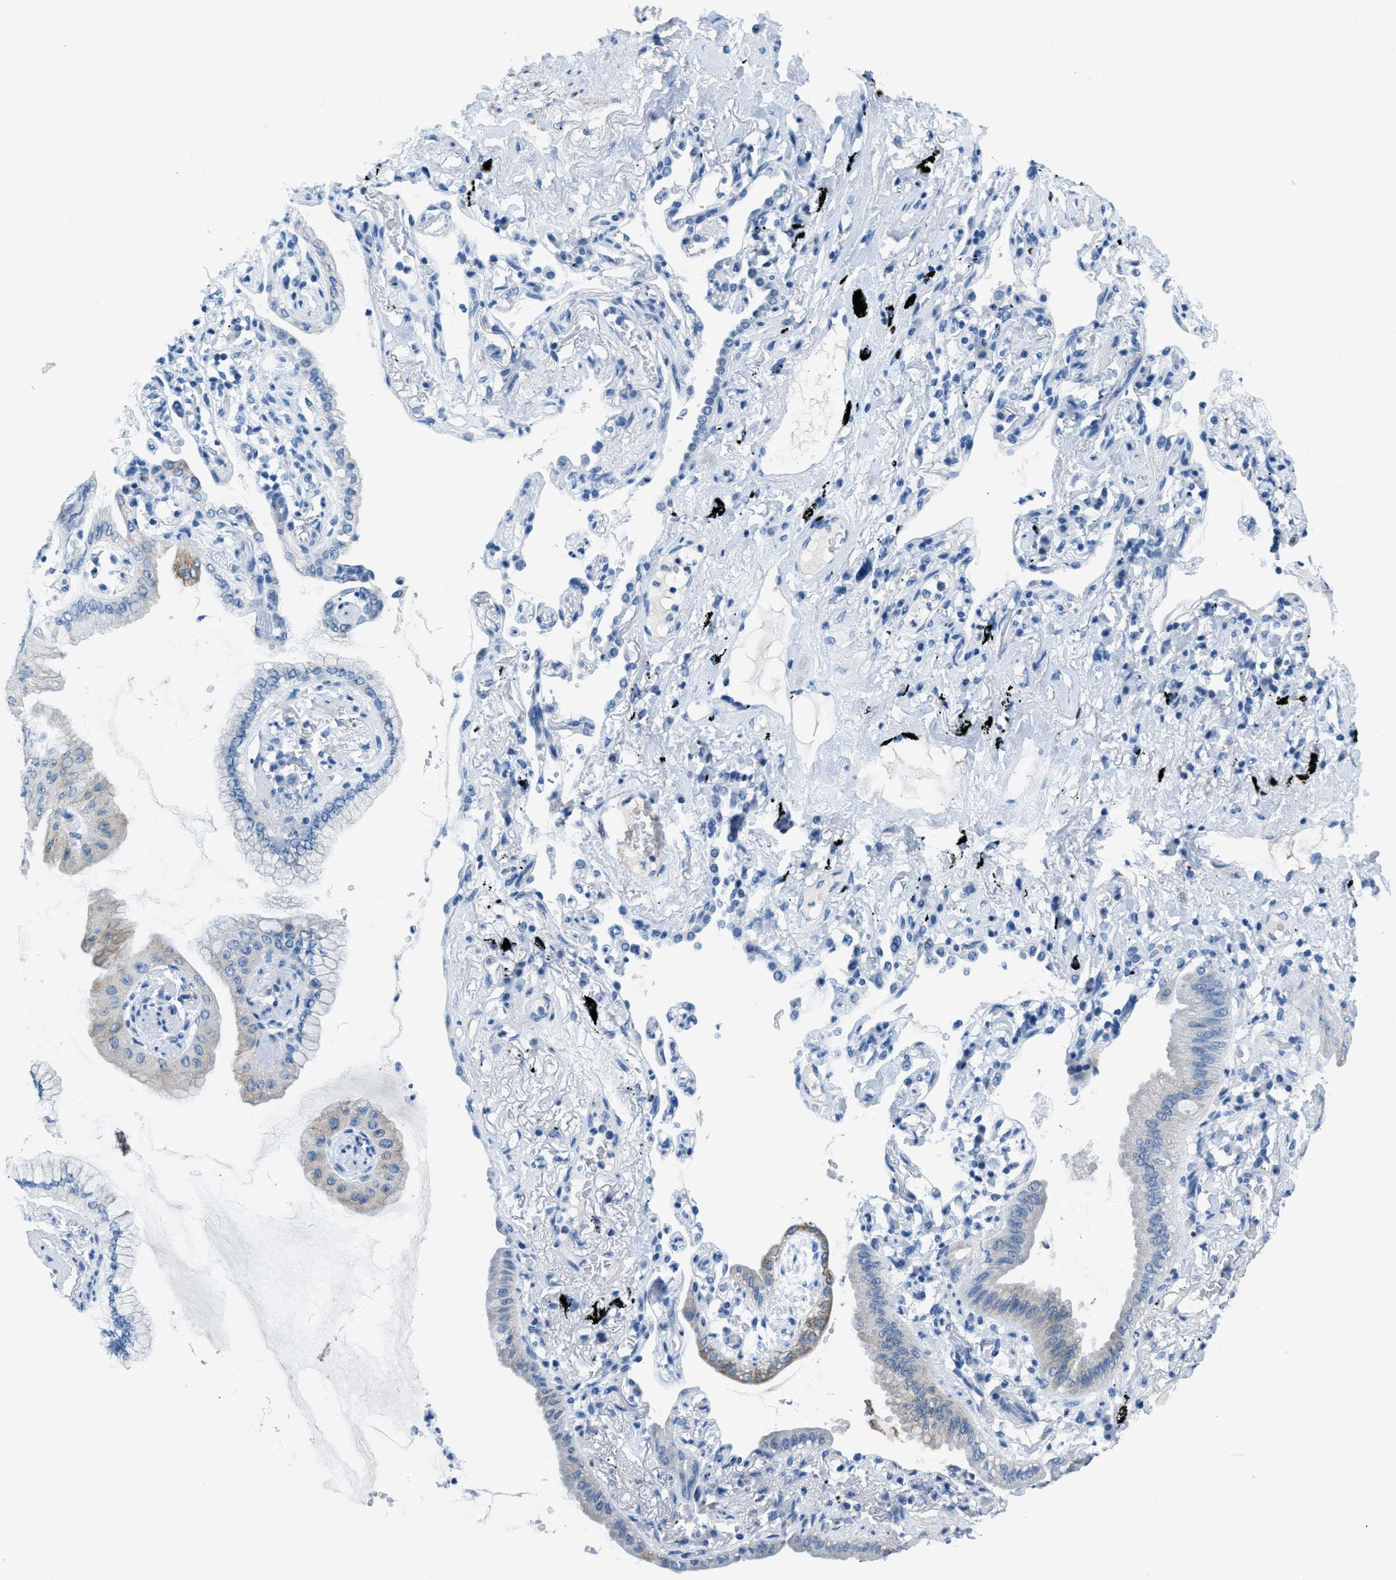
{"staining": {"intensity": "weak", "quantity": "<25%", "location": "cytoplasmic/membranous"}, "tissue": "lung cancer", "cell_type": "Tumor cells", "image_type": "cancer", "snomed": [{"axis": "morphology", "description": "Normal tissue, NOS"}, {"axis": "morphology", "description": "Adenocarcinoma, NOS"}, {"axis": "topography", "description": "Bronchus"}, {"axis": "topography", "description": "Lung"}], "caption": "Histopathology image shows no significant protein positivity in tumor cells of lung cancer.", "gene": "MGARP", "patient": {"sex": "female", "age": 70}}